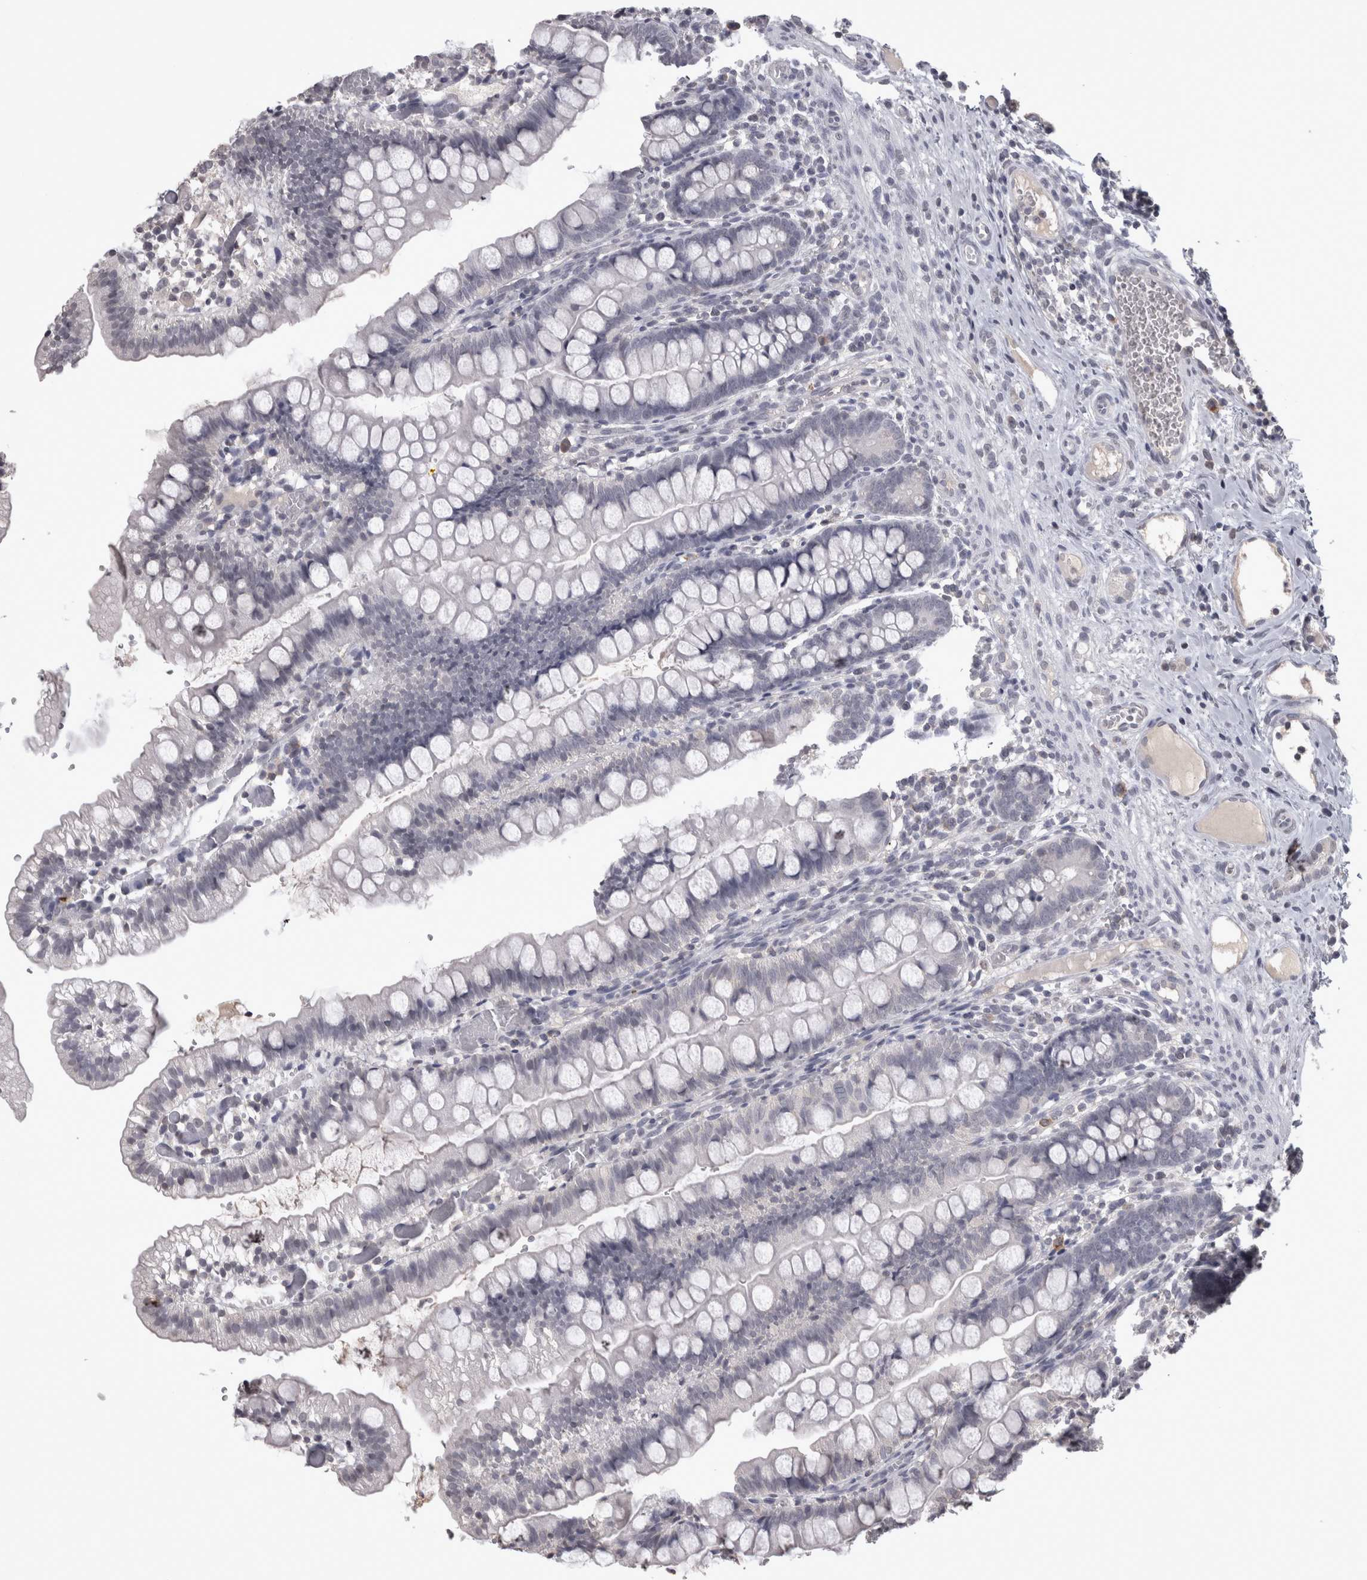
{"staining": {"intensity": "negative", "quantity": "none", "location": "none"}, "tissue": "small intestine", "cell_type": "Glandular cells", "image_type": "normal", "snomed": [{"axis": "morphology", "description": "Normal tissue, NOS"}, {"axis": "morphology", "description": "Developmental malformation"}, {"axis": "topography", "description": "Small intestine"}], "caption": "Glandular cells are negative for protein expression in normal human small intestine. (DAB (3,3'-diaminobenzidine) immunohistochemistry with hematoxylin counter stain).", "gene": "LAX1", "patient": {"sex": "male"}}